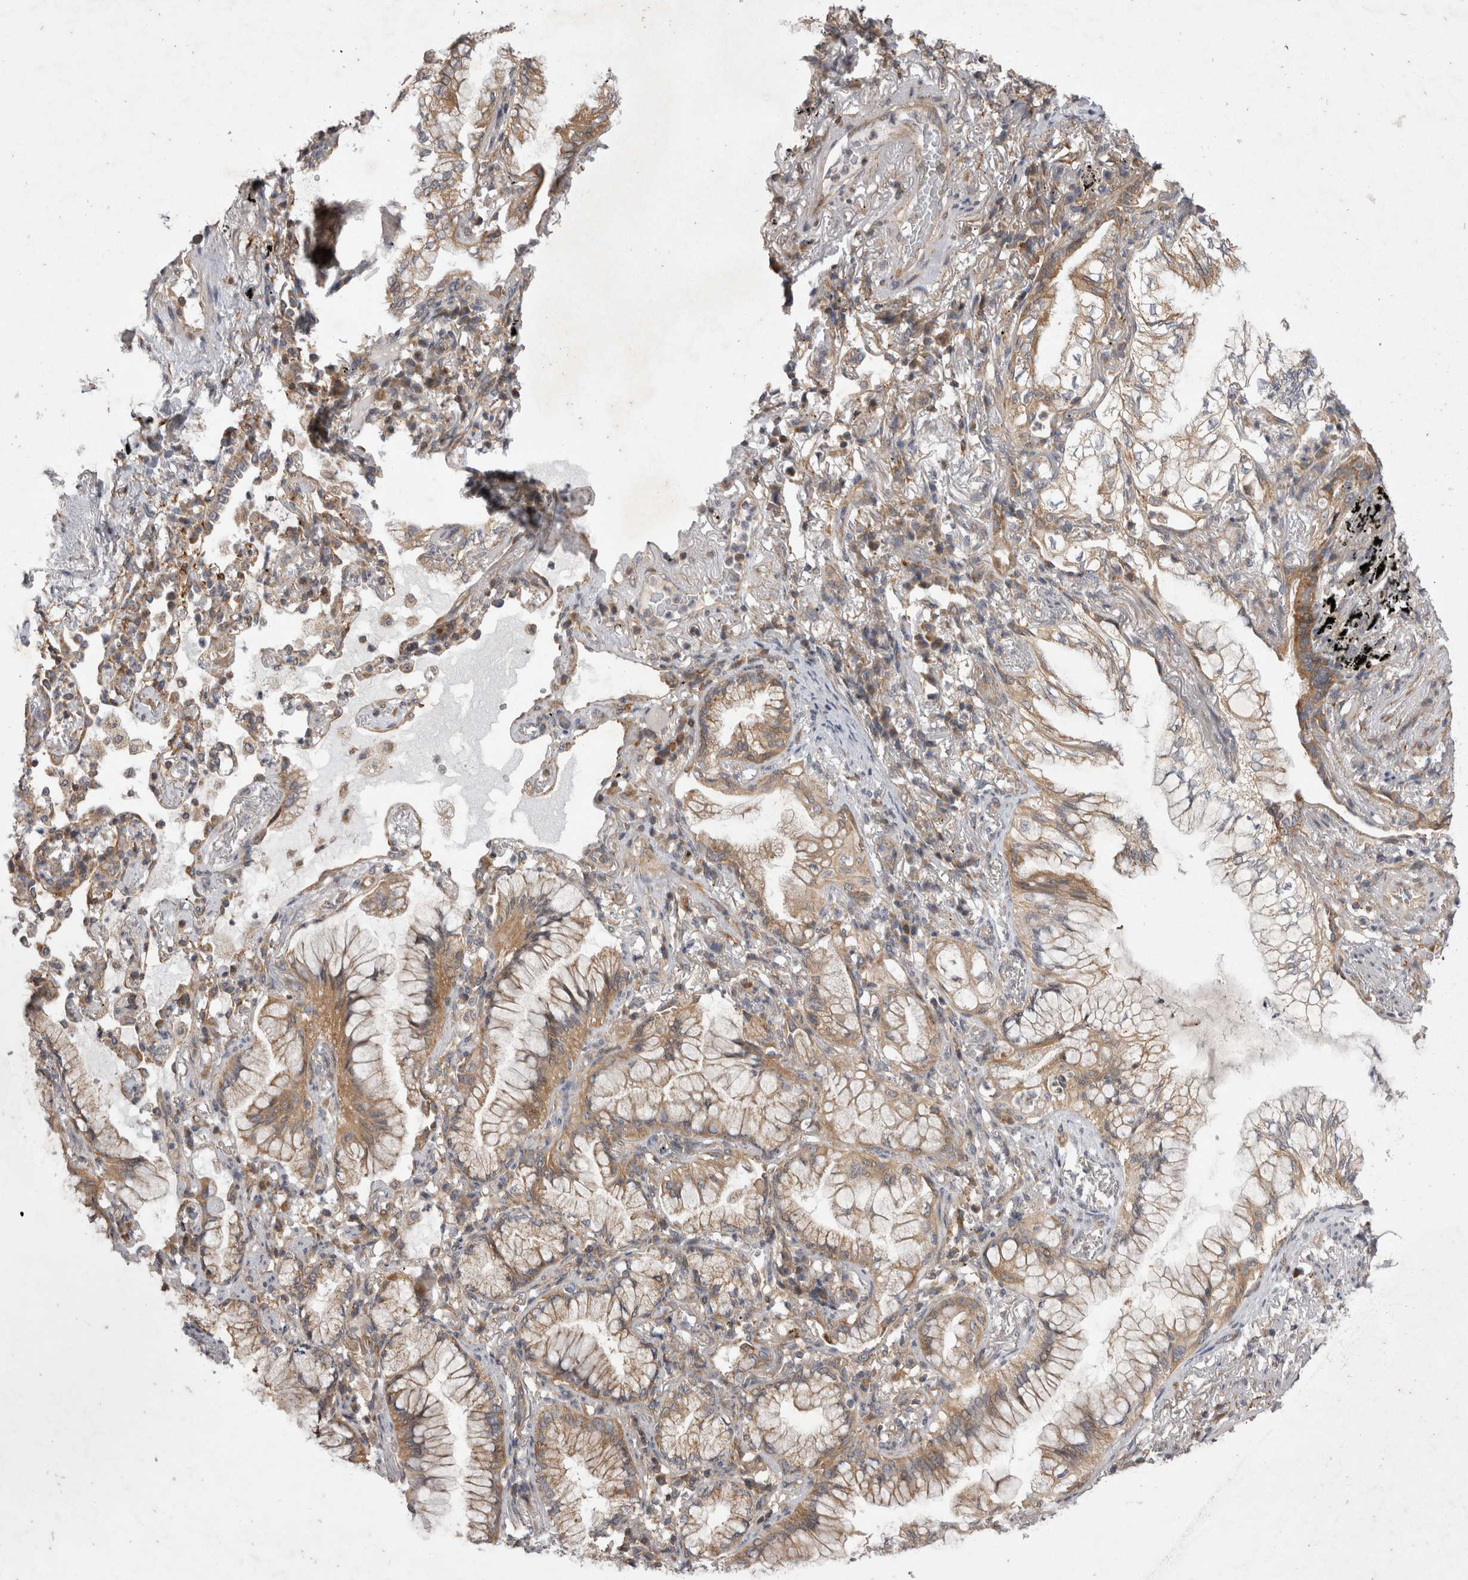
{"staining": {"intensity": "moderate", "quantity": ">75%", "location": "cytoplasmic/membranous"}, "tissue": "lung cancer", "cell_type": "Tumor cells", "image_type": "cancer", "snomed": [{"axis": "morphology", "description": "Adenocarcinoma, NOS"}, {"axis": "topography", "description": "Lung"}], "caption": "Immunohistochemical staining of human lung adenocarcinoma exhibits medium levels of moderate cytoplasmic/membranous protein expression in approximately >75% of tumor cells. (DAB (3,3'-diaminobenzidine) = brown stain, brightfield microscopy at high magnification).", "gene": "TSPOAP1", "patient": {"sex": "female", "age": 70}}